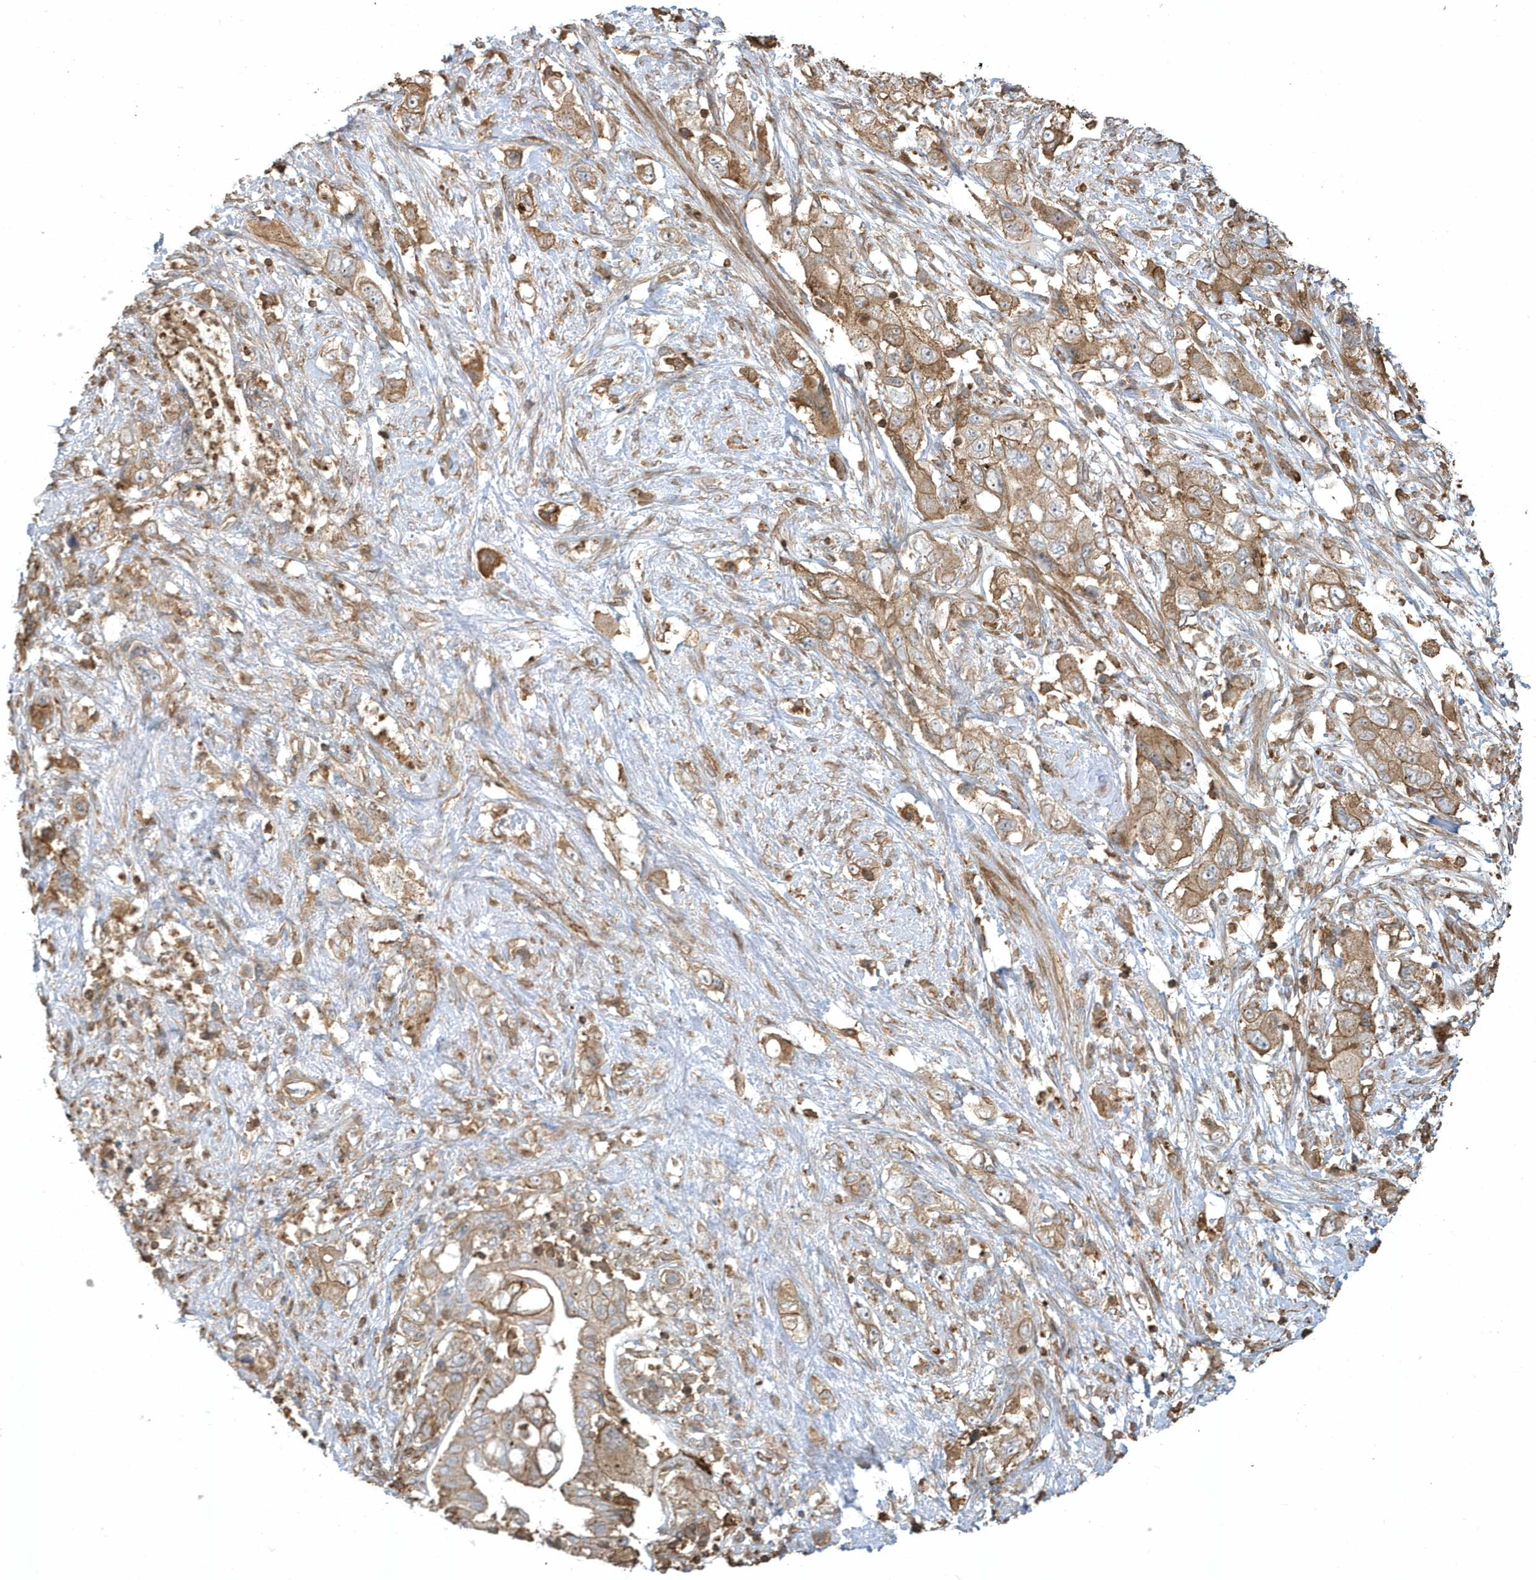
{"staining": {"intensity": "moderate", "quantity": ">75%", "location": "cytoplasmic/membranous"}, "tissue": "pancreatic cancer", "cell_type": "Tumor cells", "image_type": "cancer", "snomed": [{"axis": "morphology", "description": "Adenocarcinoma, NOS"}, {"axis": "topography", "description": "Pancreas"}], "caption": "Moderate cytoplasmic/membranous protein expression is present in approximately >75% of tumor cells in pancreatic cancer (adenocarcinoma).", "gene": "ZBTB8A", "patient": {"sex": "female", "age": 73}}